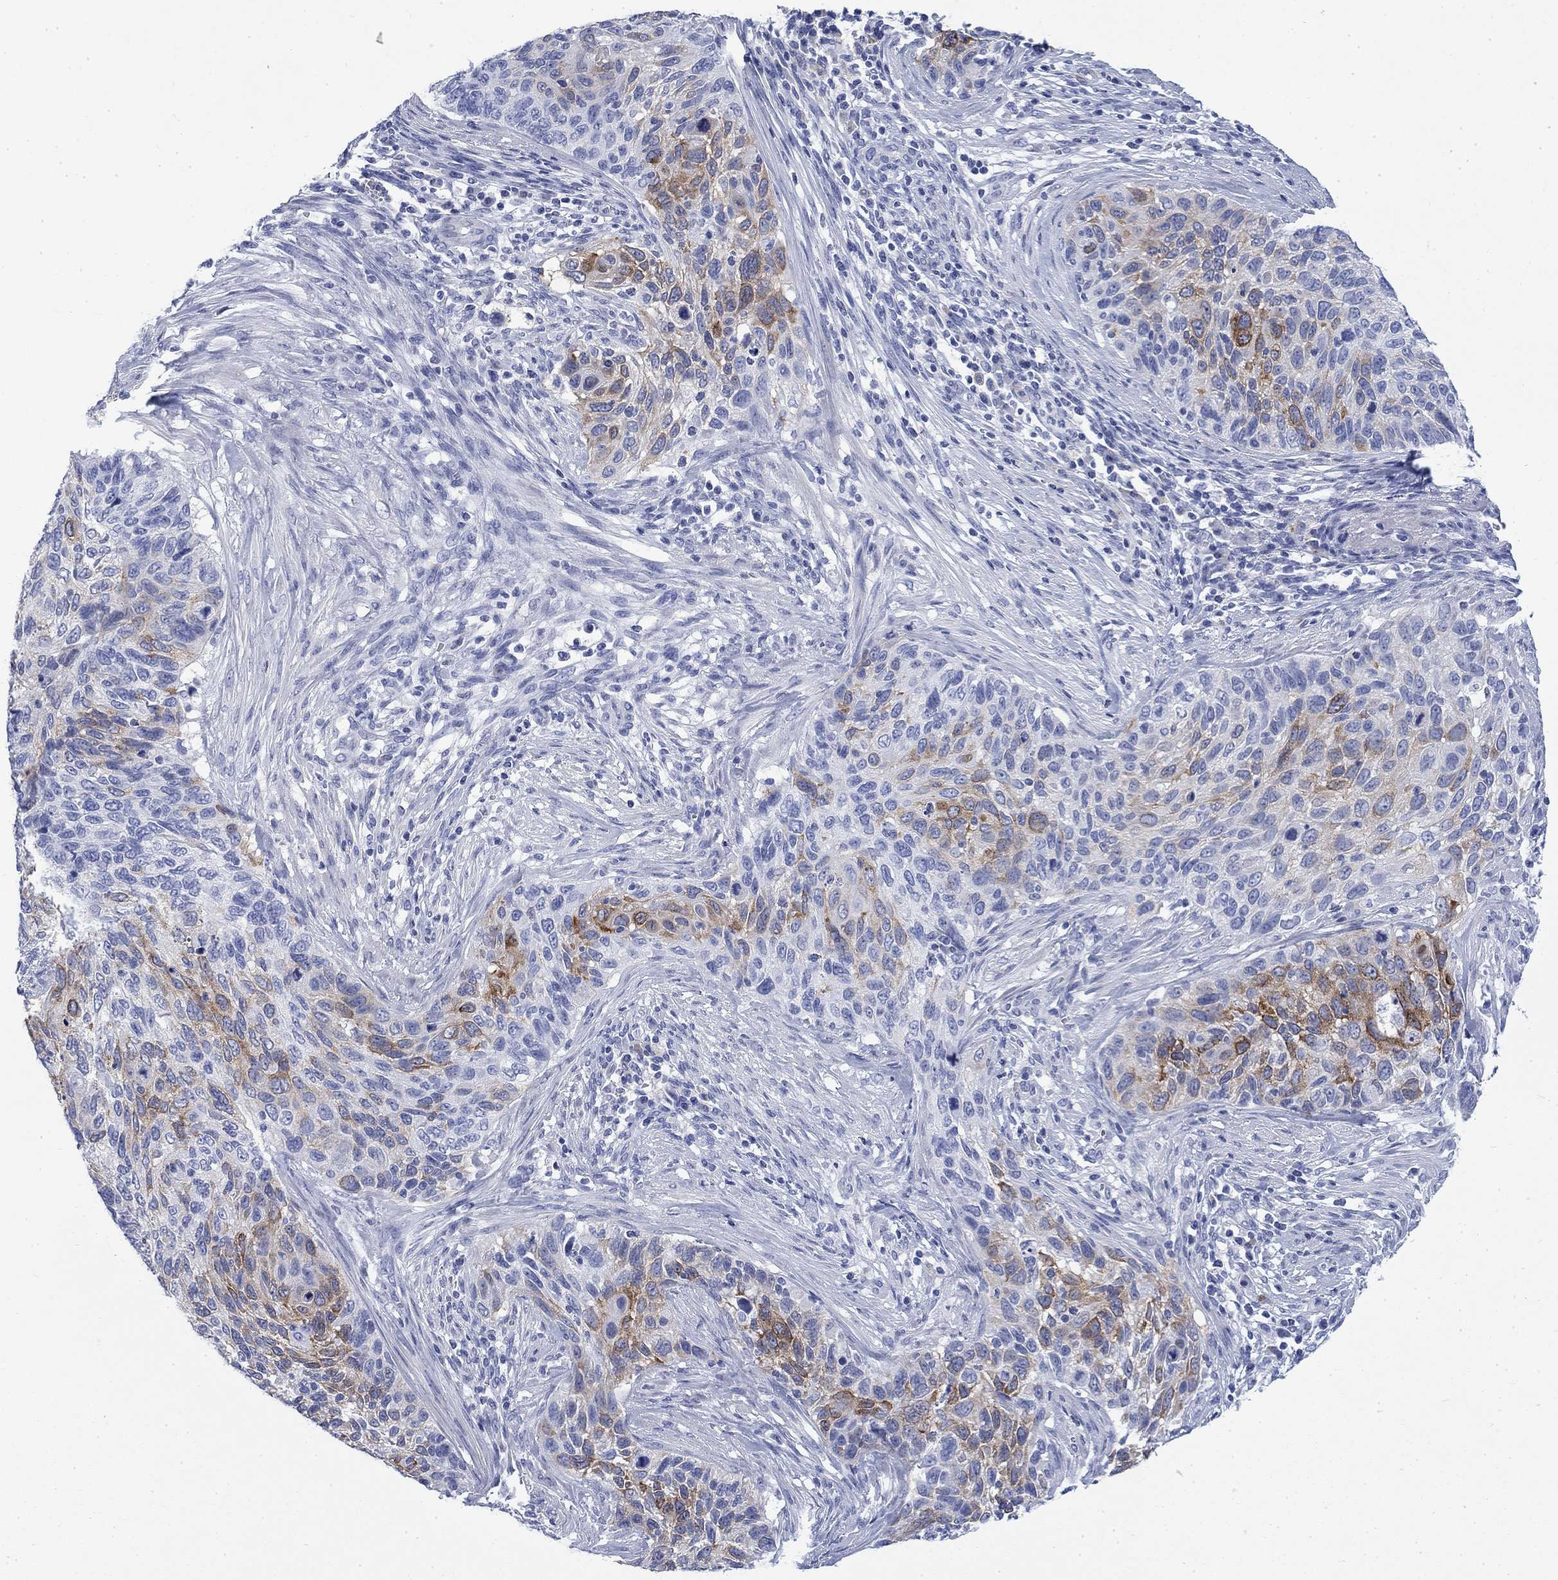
{"staining": {"intensity": "moderate", "quantity": "25%-75%", "location": "cytoplasmic/membranous"}, "tissue": "cervical cancer", "cell_type": "Tumor cells", "image_type": "cancer", "snomed": [{"axis": "morphology", "description": "Squamous cell carcinoma, NOS"}, {"axis": "topography", "description": "Cervix"}], "caption": "DAB immunohistochemical staining of human cervical squamous cell carcinoma displays moderate cytoplasmic/membranous protein expression in about 25%-75% of tumor cells.", "gene": "IGF2BP3", "patient": {"sex": "female", "age": 70}}